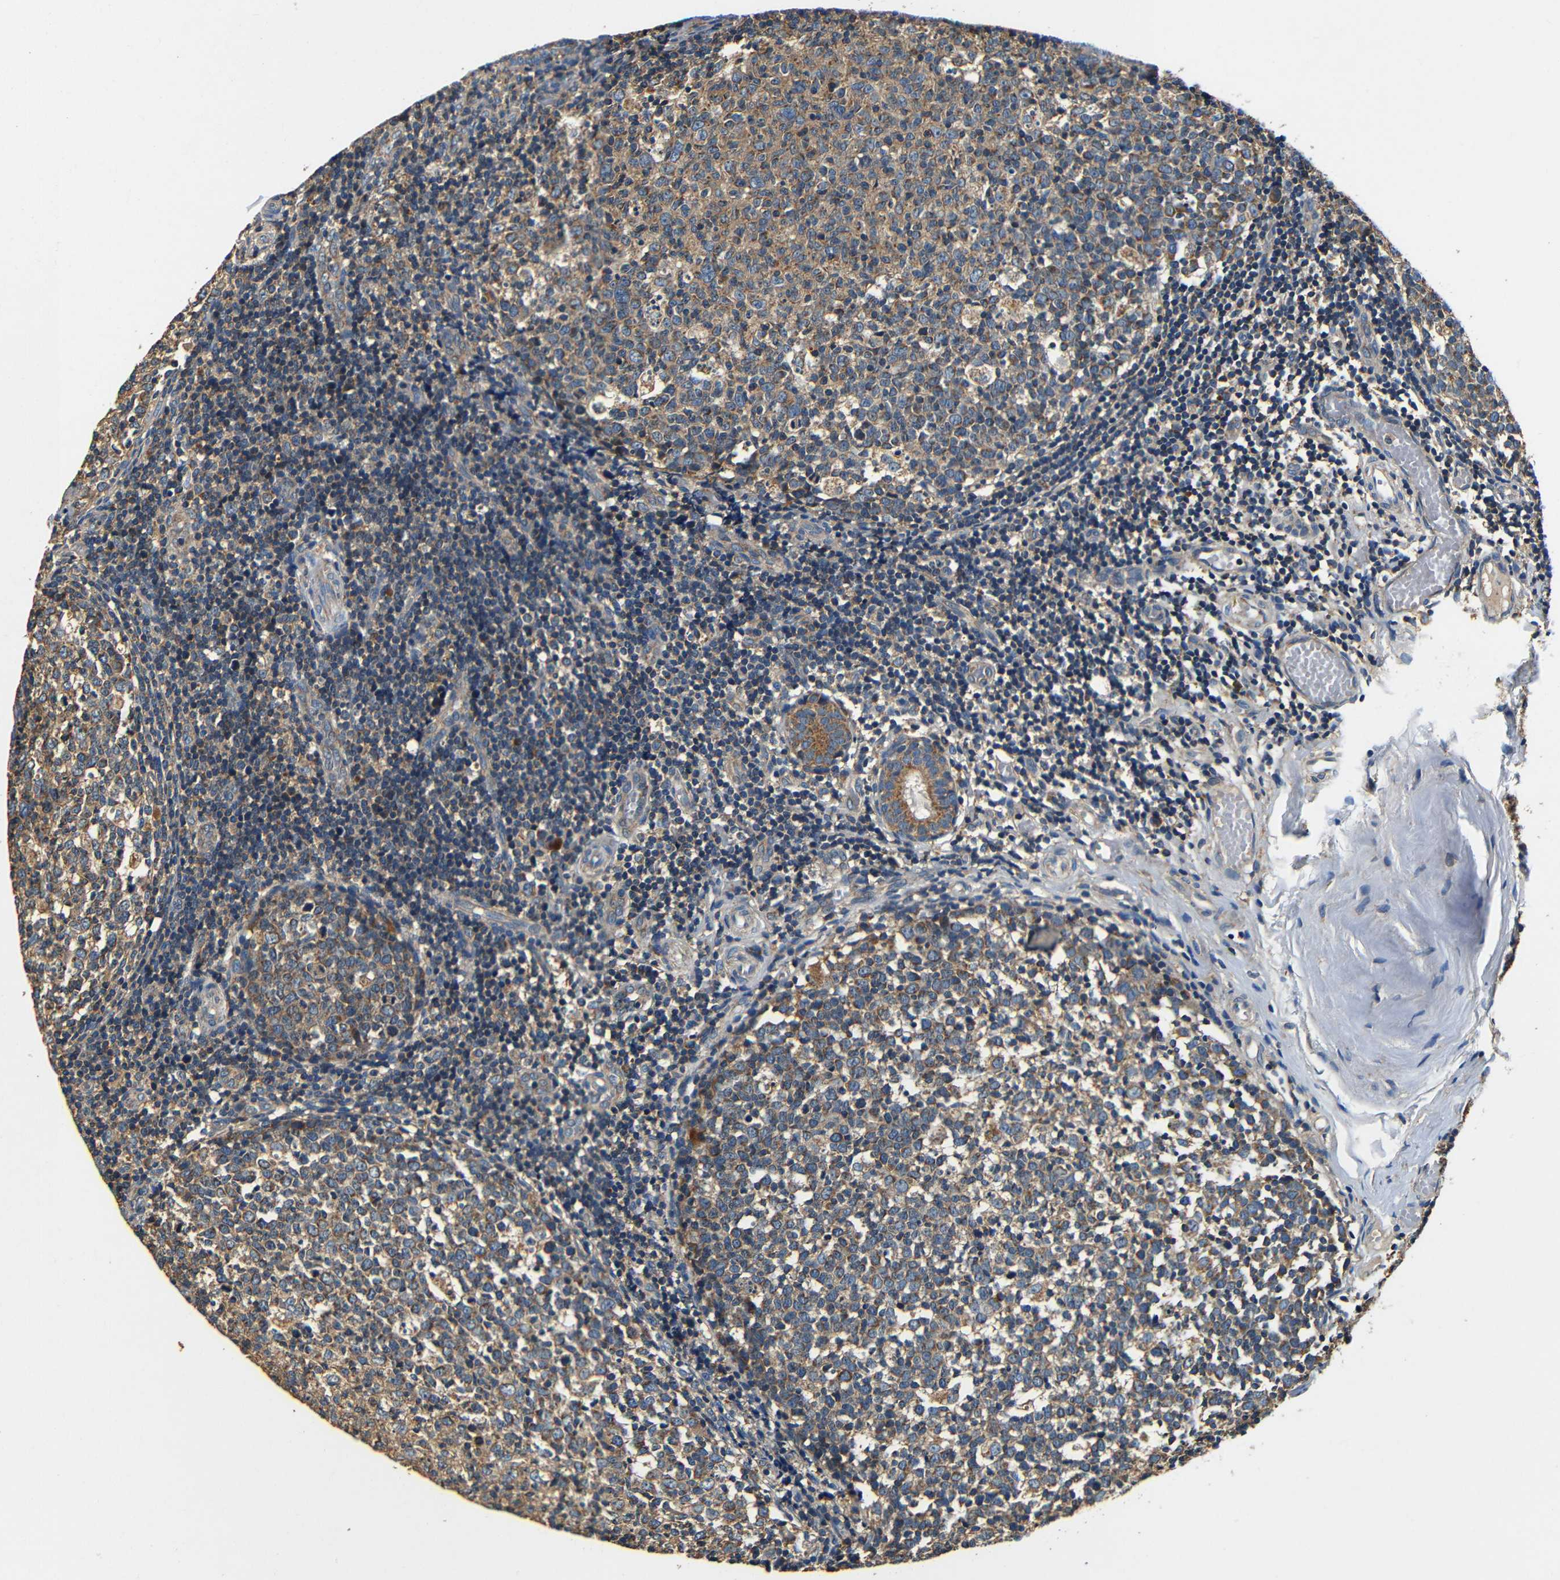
{"staining": {"intensity": "moderate", "quantity": ">75%", "location": "cytoplasmic/membranous"}, "tissue": "tonsil", "cell_type": "Germinal center cells", "image_type": "normal", "snomed": [{"axis": "morphology", "description": "Normal tissue, NOS"}, {"axis": "topography", "description": "Tonsil"}], "caption": "Tonsil was stained to show a protein in brown. There is medium levels of moderate cytoplasmic/membranous expression in approximately >75% of germinal center cells.", "gene": "MTX1", "patient": {"sex": "female", "age": 19}}